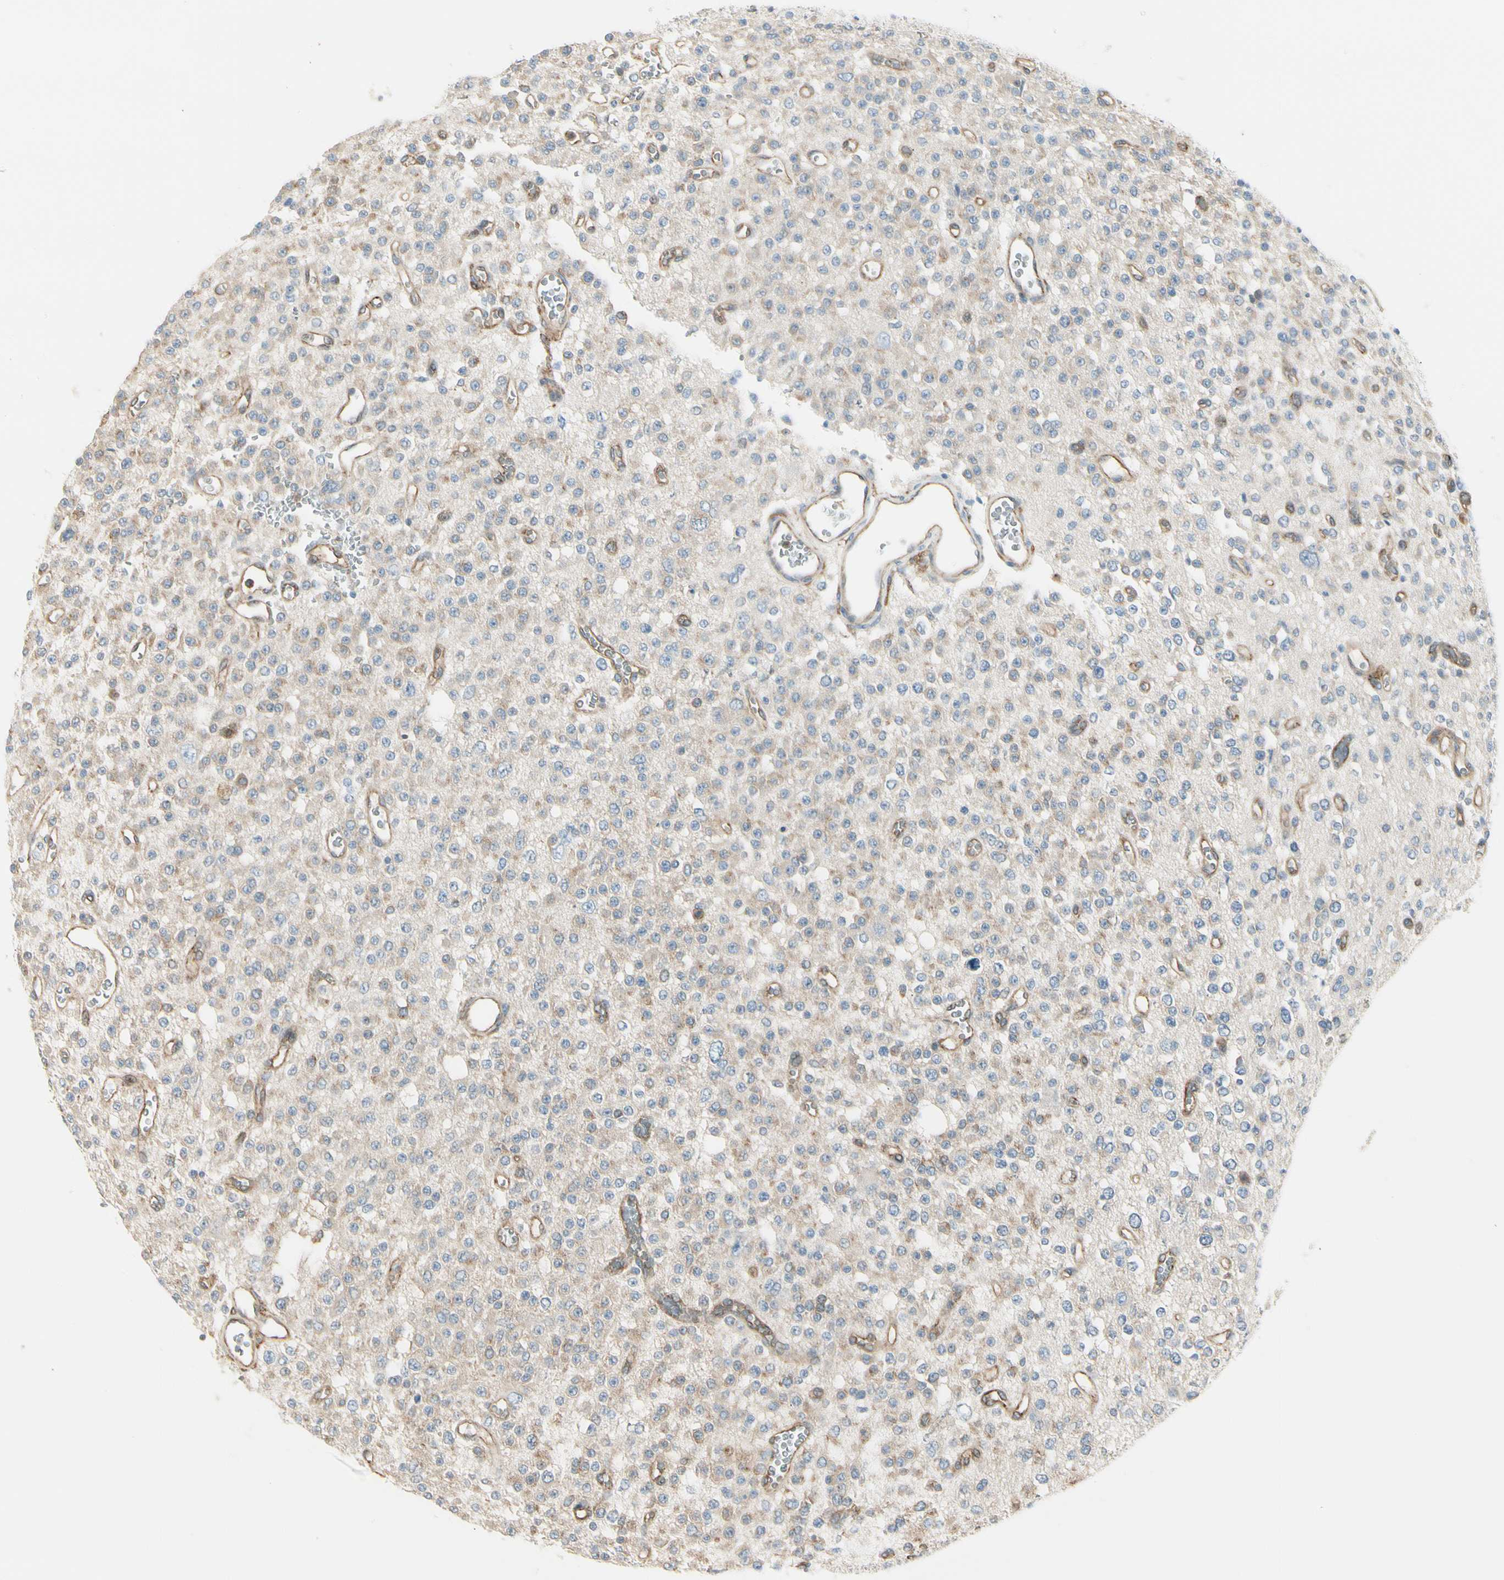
{"staining": {"intensity": "negative", "quantity": "none", "location": "none"}, "tissue": "glioma", "cell_type": "Tumor cells", "image_type": "cancer", "snomed": [{"axis": "morphology", "description": "Glioma, malignant, Low grade"}, {"axis": "topography", "description": "Brain"}], "caption": "Photomicrograph shows no significant protein positivity in tumor cells of glioma.", "gene": "AGFG1", "patient": {"sex": "male", "age": 38}}